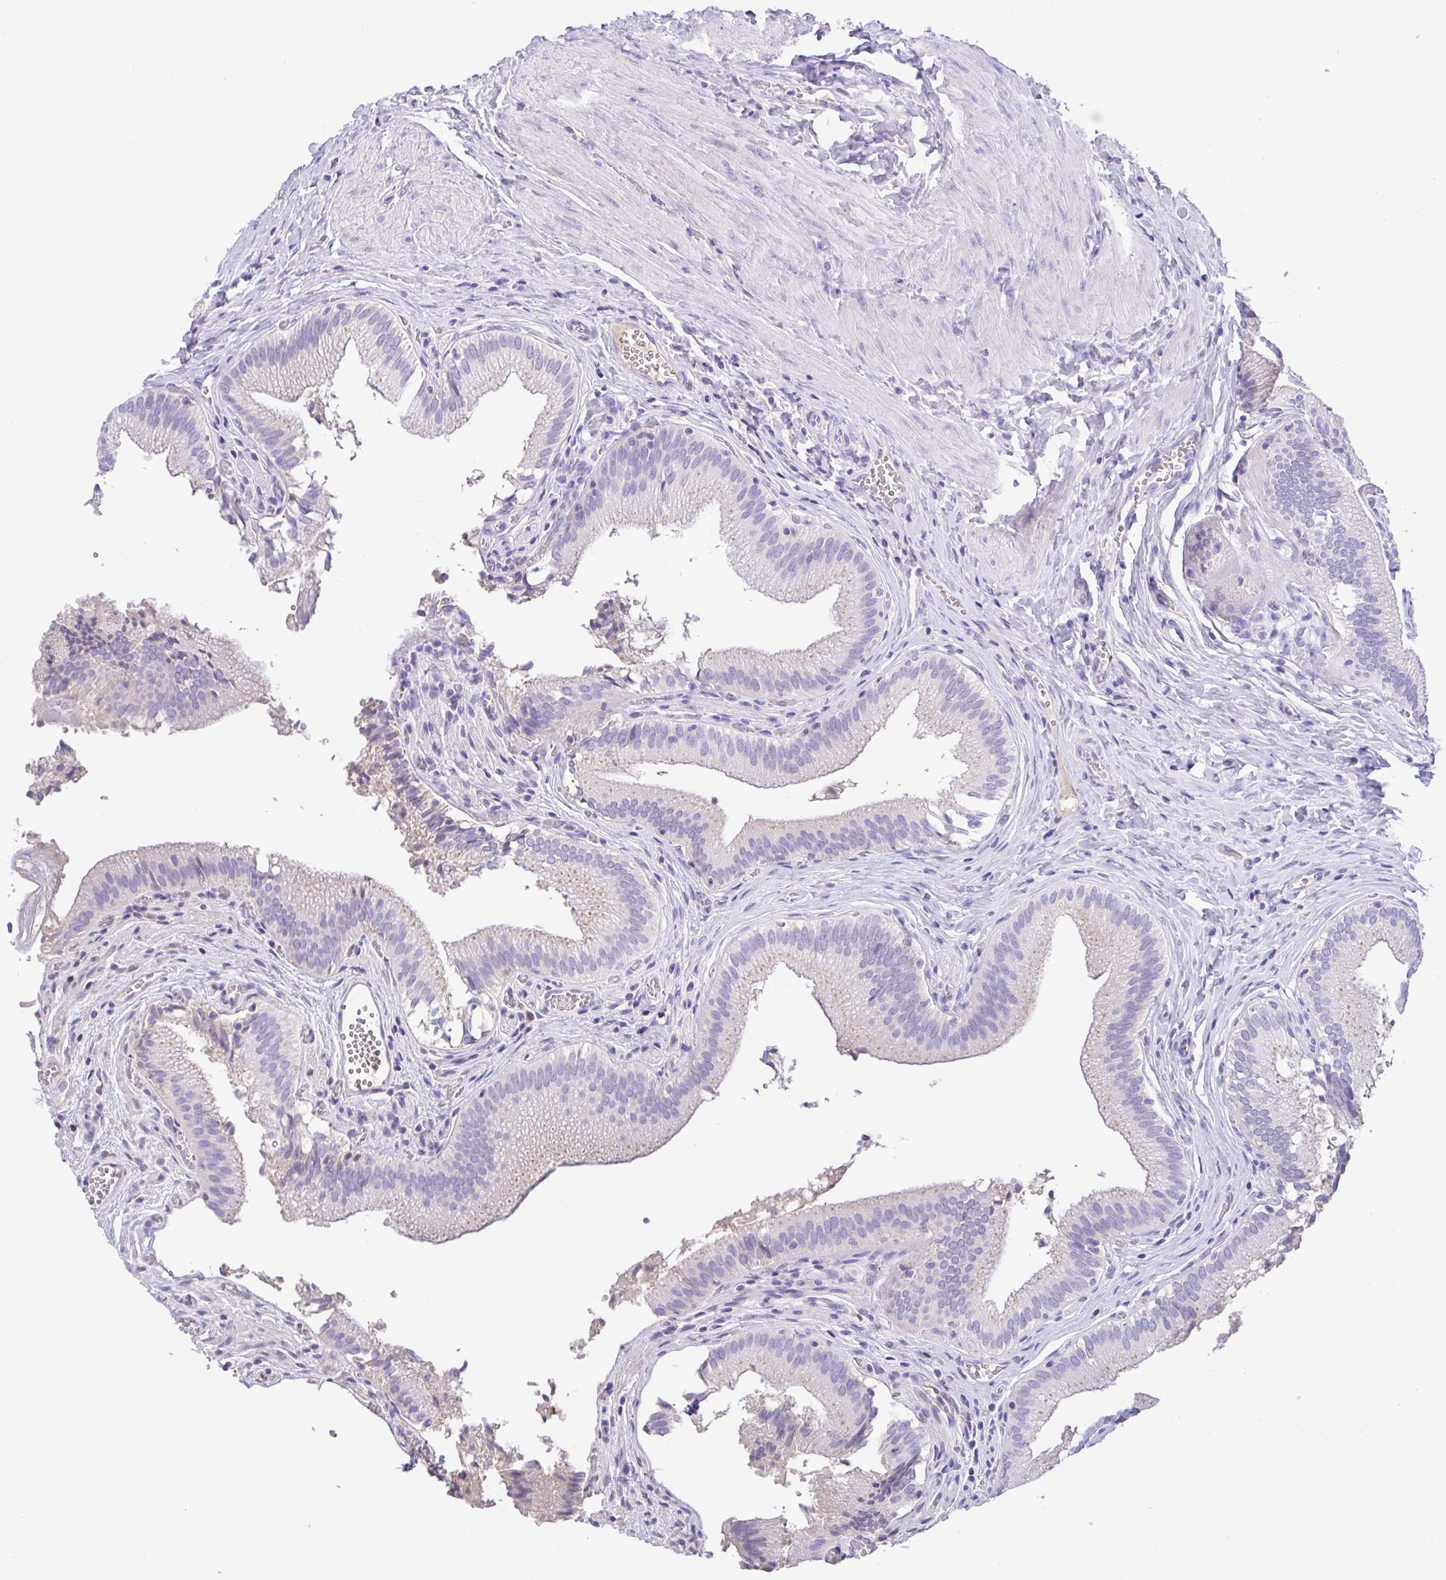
{"staining": {"intensity": "weak", "quantity": "25%-75%", "location": "cytoplasmic/membranous"}, "tissue": "gallbladder", "cell_type": "Glandular cells", "image_type": "normal", "snomed": [{"axis": "morphology", "description": "Normal tissue, NOS"}, {"axis": "topography", "description": "Gallbladder"}, {"axis": "topography", "description": "Peripheral nerve tissue"}], "caption": "This micrograph reveals benign gallbladder stained with IHC to label a protein in brown. The cytoplasmic/membranous of glandular cells show weak positivity for the protein. Nuclei are counter-stained blue.", "gene": "CA10", "patient": {"sex": "male", "age": 17}}